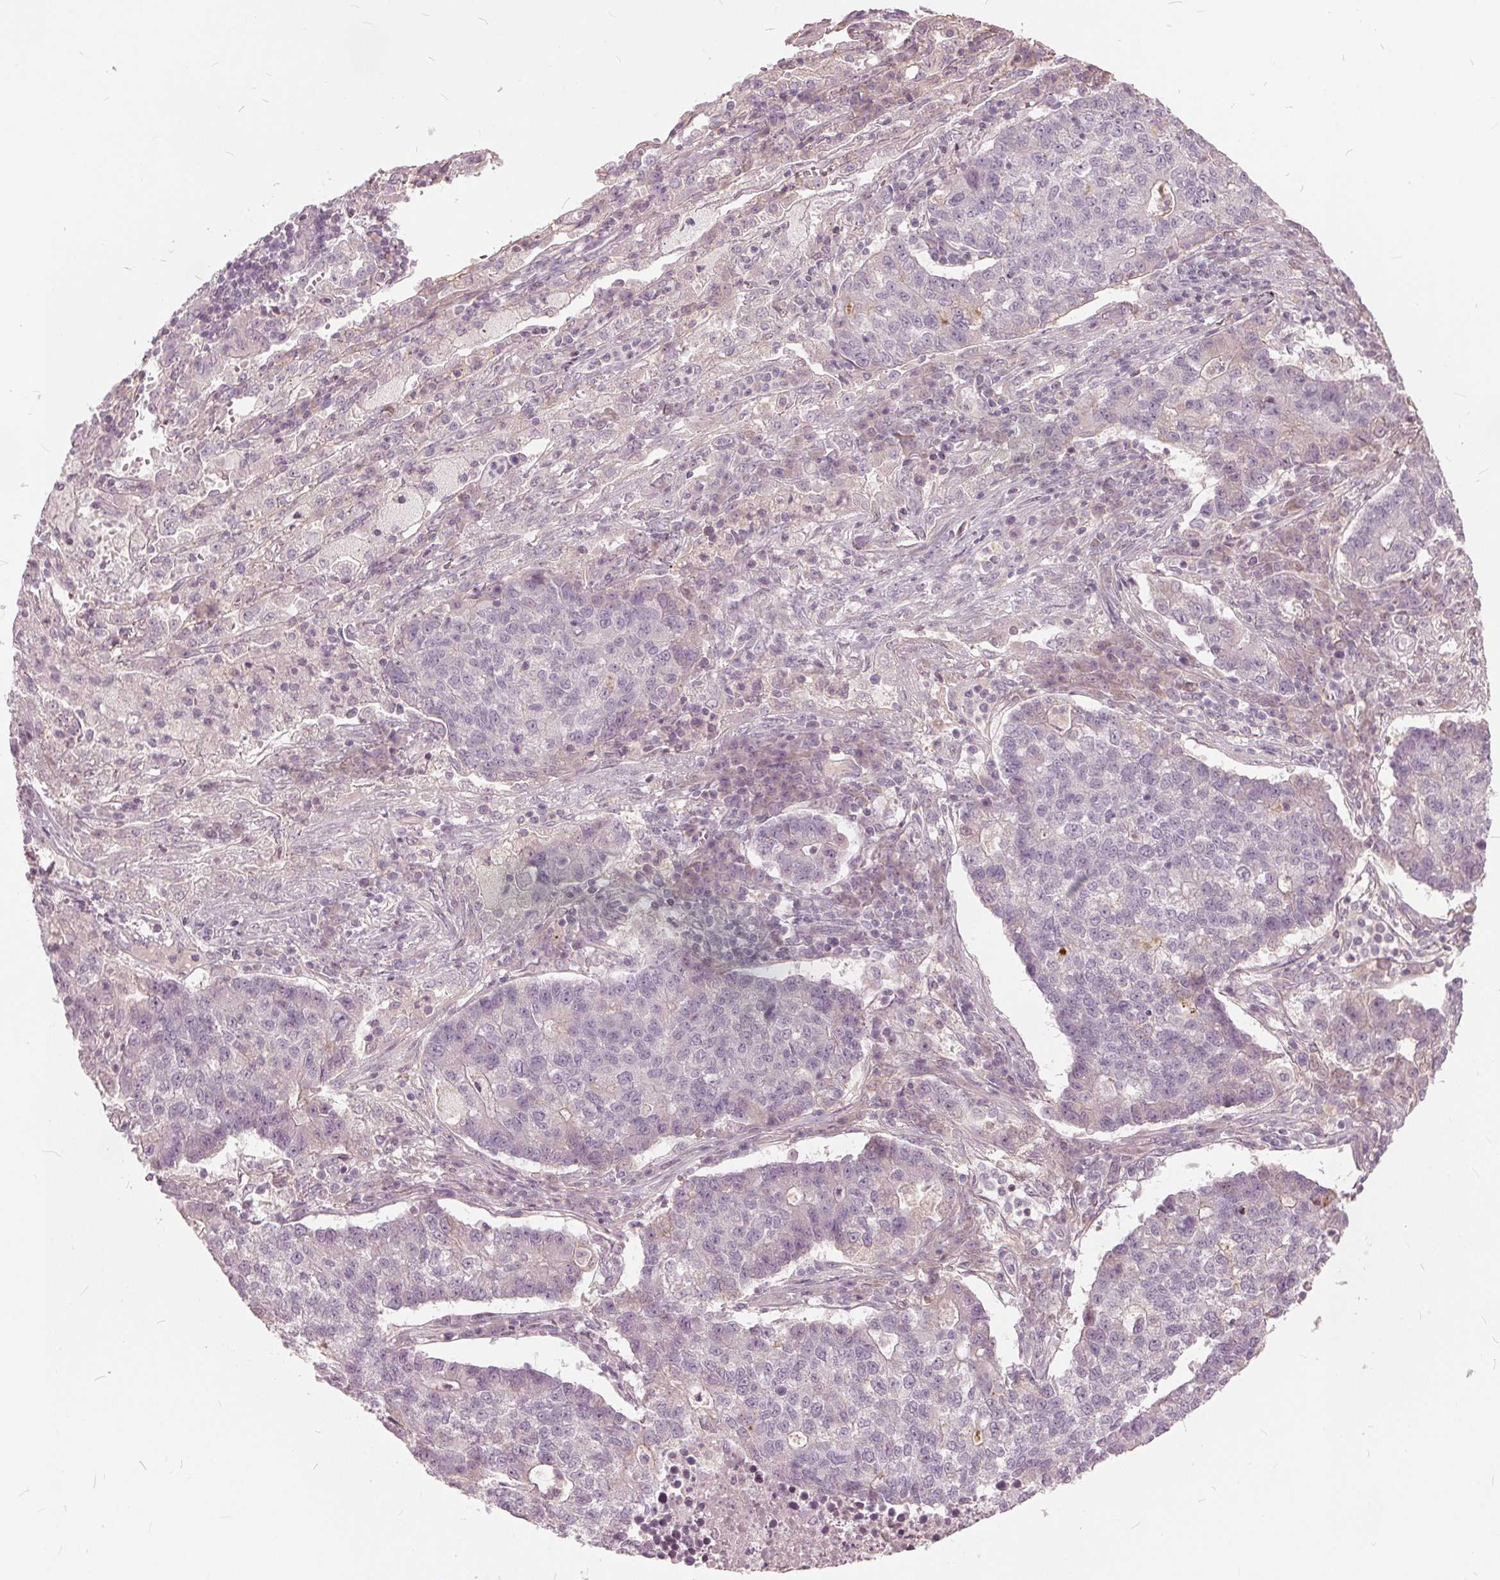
{"staining": {"intensity": "negative", "quantity": "none", "location": "none"}, "tissue": "lung cancer", "cell_type": "Tumor cells", "image_type": "cancer", "snomed": [{"axis": "morphology", "description": "Adenocarcinoma, NOS"}, {"axis": "topography", "description": "Lung"}], "caption": "An immunohistochemistry (IHC) micrograph of lung cancer is shown. There is no staining in tumor cells of lung cancer.", "gene": "KLK13", "patient": {"sex": "male", "age": 57}}